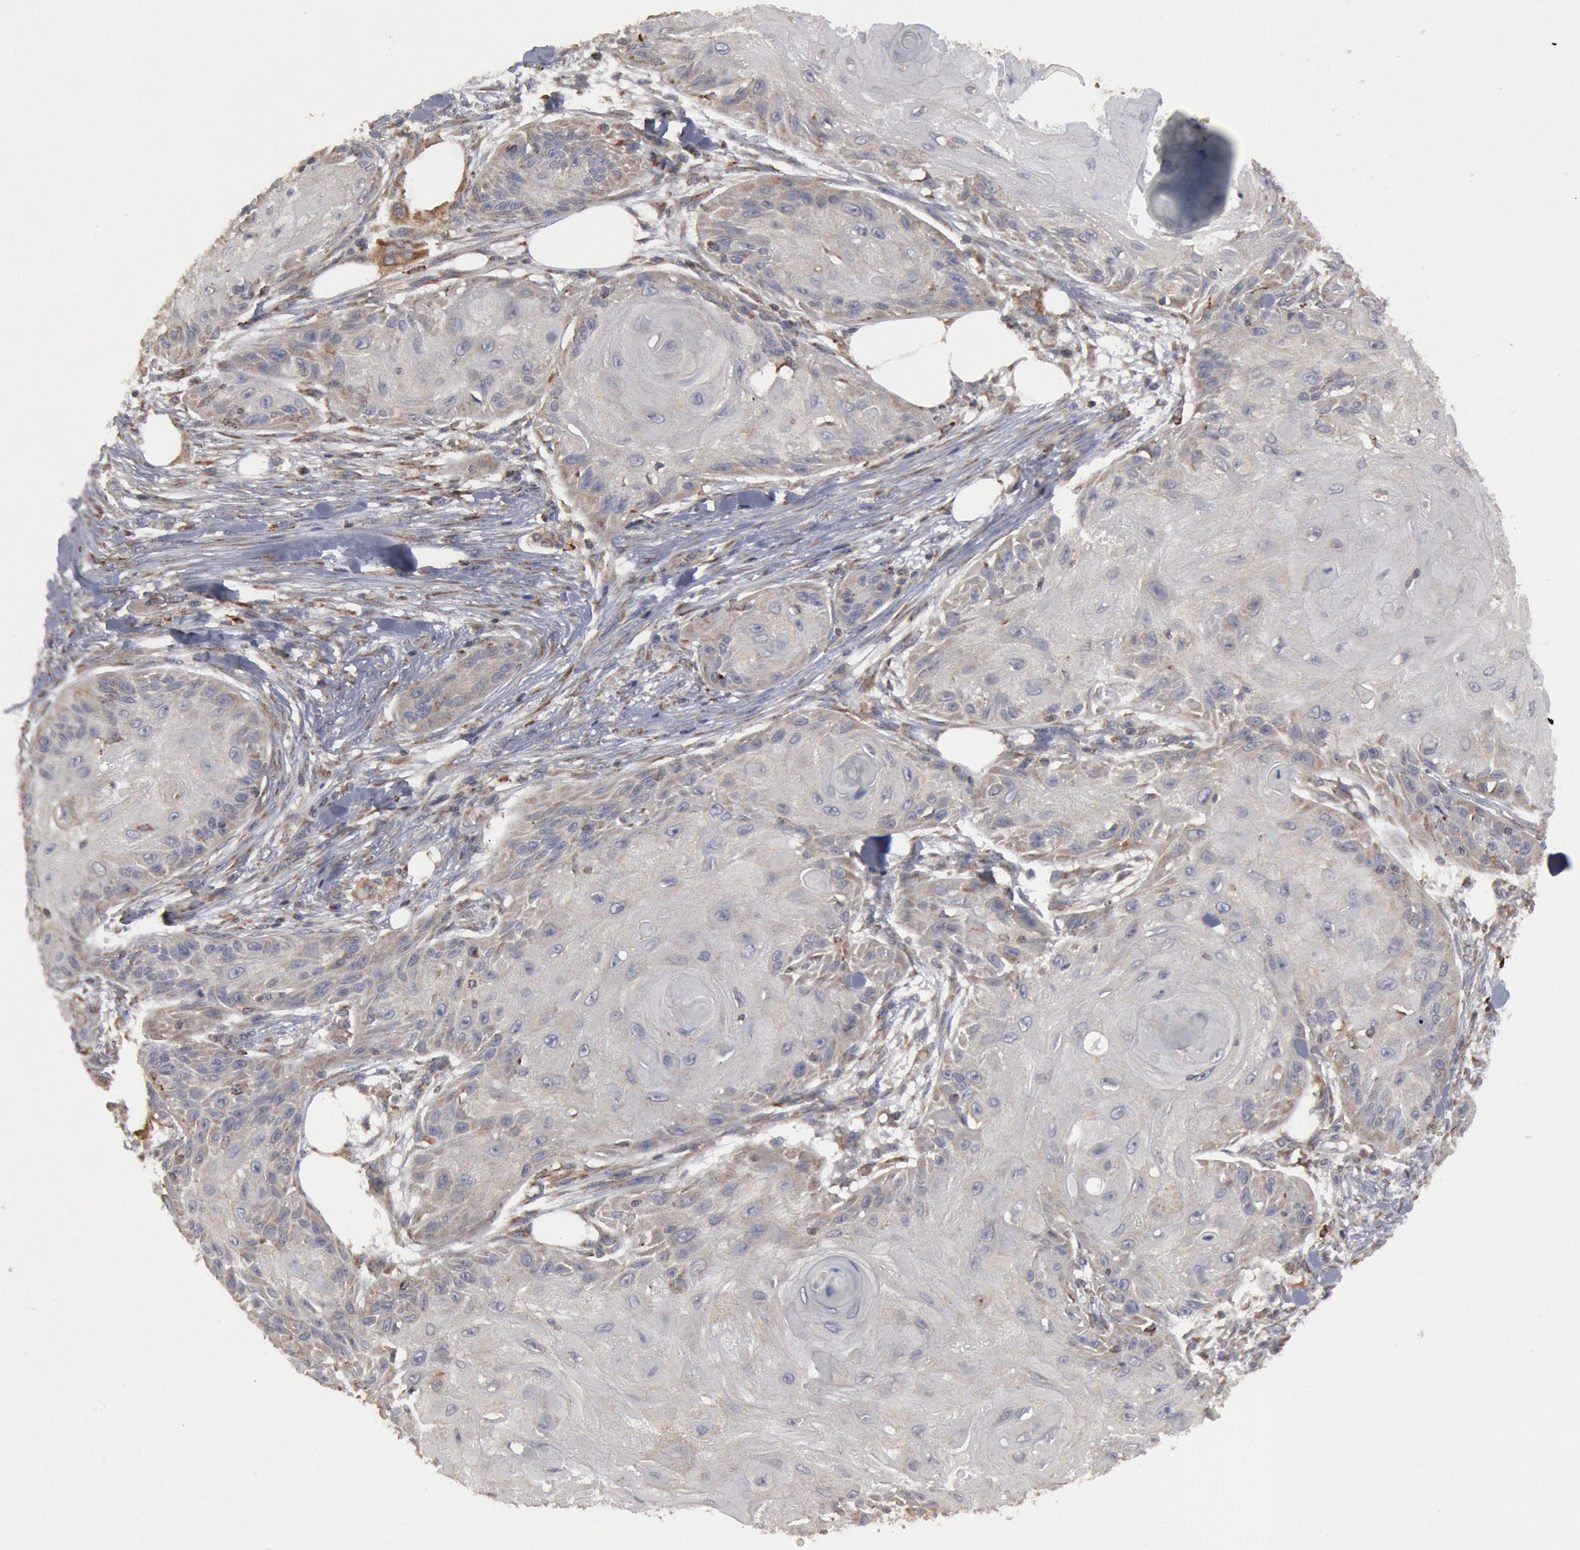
{"staining": {"intensity": "weak", "quantity": "<25%", "location": "cytoplasmic/membranous"}, "tissue": "skin cancer", "cell_type": "Tumor cells", "image_type": "cancer", "snomed": [{"axis": "morphology", "description": "Squamous cell carcinoma, NOS"}, {"axis": "topography", "description": "Skin"}], "caption": "Tumor cells show no significant protein staining in skin squamous cell carcinoma. The staining was performed using DAB (3,3'-diaminobenzidine) to visualize the protein expression in brown, while the nuclei were stained in blue with hematoxylin (Magnification: 20x).", "gene": "OSBPL8", "patient": {"sex": "female", "age": 88}}